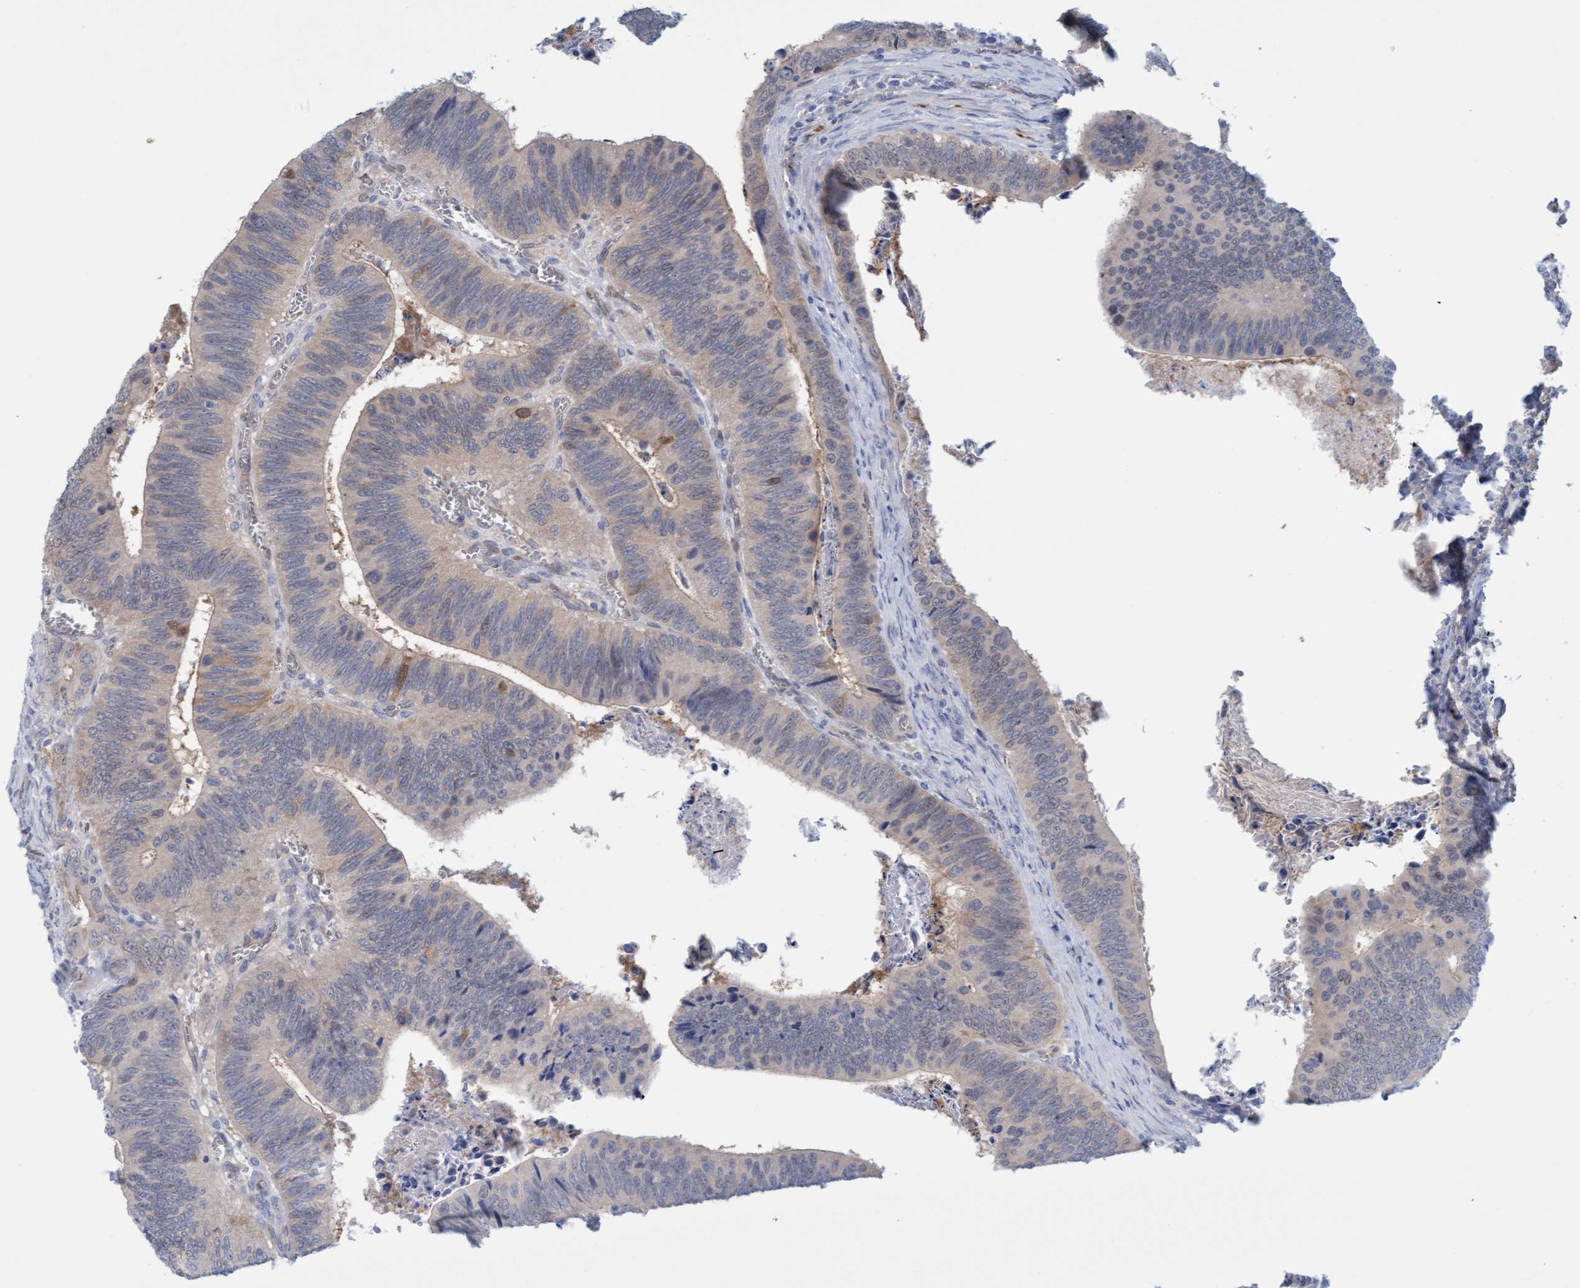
{"staining": {"intensity": "weak", "quantity": "<25%", "location": "cytoplasmic/membranous"}, "tissue": "colorectal cancer", "cell_type": "Tumor cells", "image_type": "cancer", "snomed": [{"axis": "morphology", "description": "Inflammation, NOS"}, {"axis": "morphology", "description": "Adenocarcinoma, NOS"}, {"axis": "topography", "description": "Colon"}], "caption": "High magnification brightfield microscopy of colorectal cancer stained with DAB (3,3'-diaminobenzidine) (brown) and counterstained with hematoxylin (blue): tumor cells show no significant staining.", "gene": "STXBP1", "patient": {"sex": "male", "age": 72}}